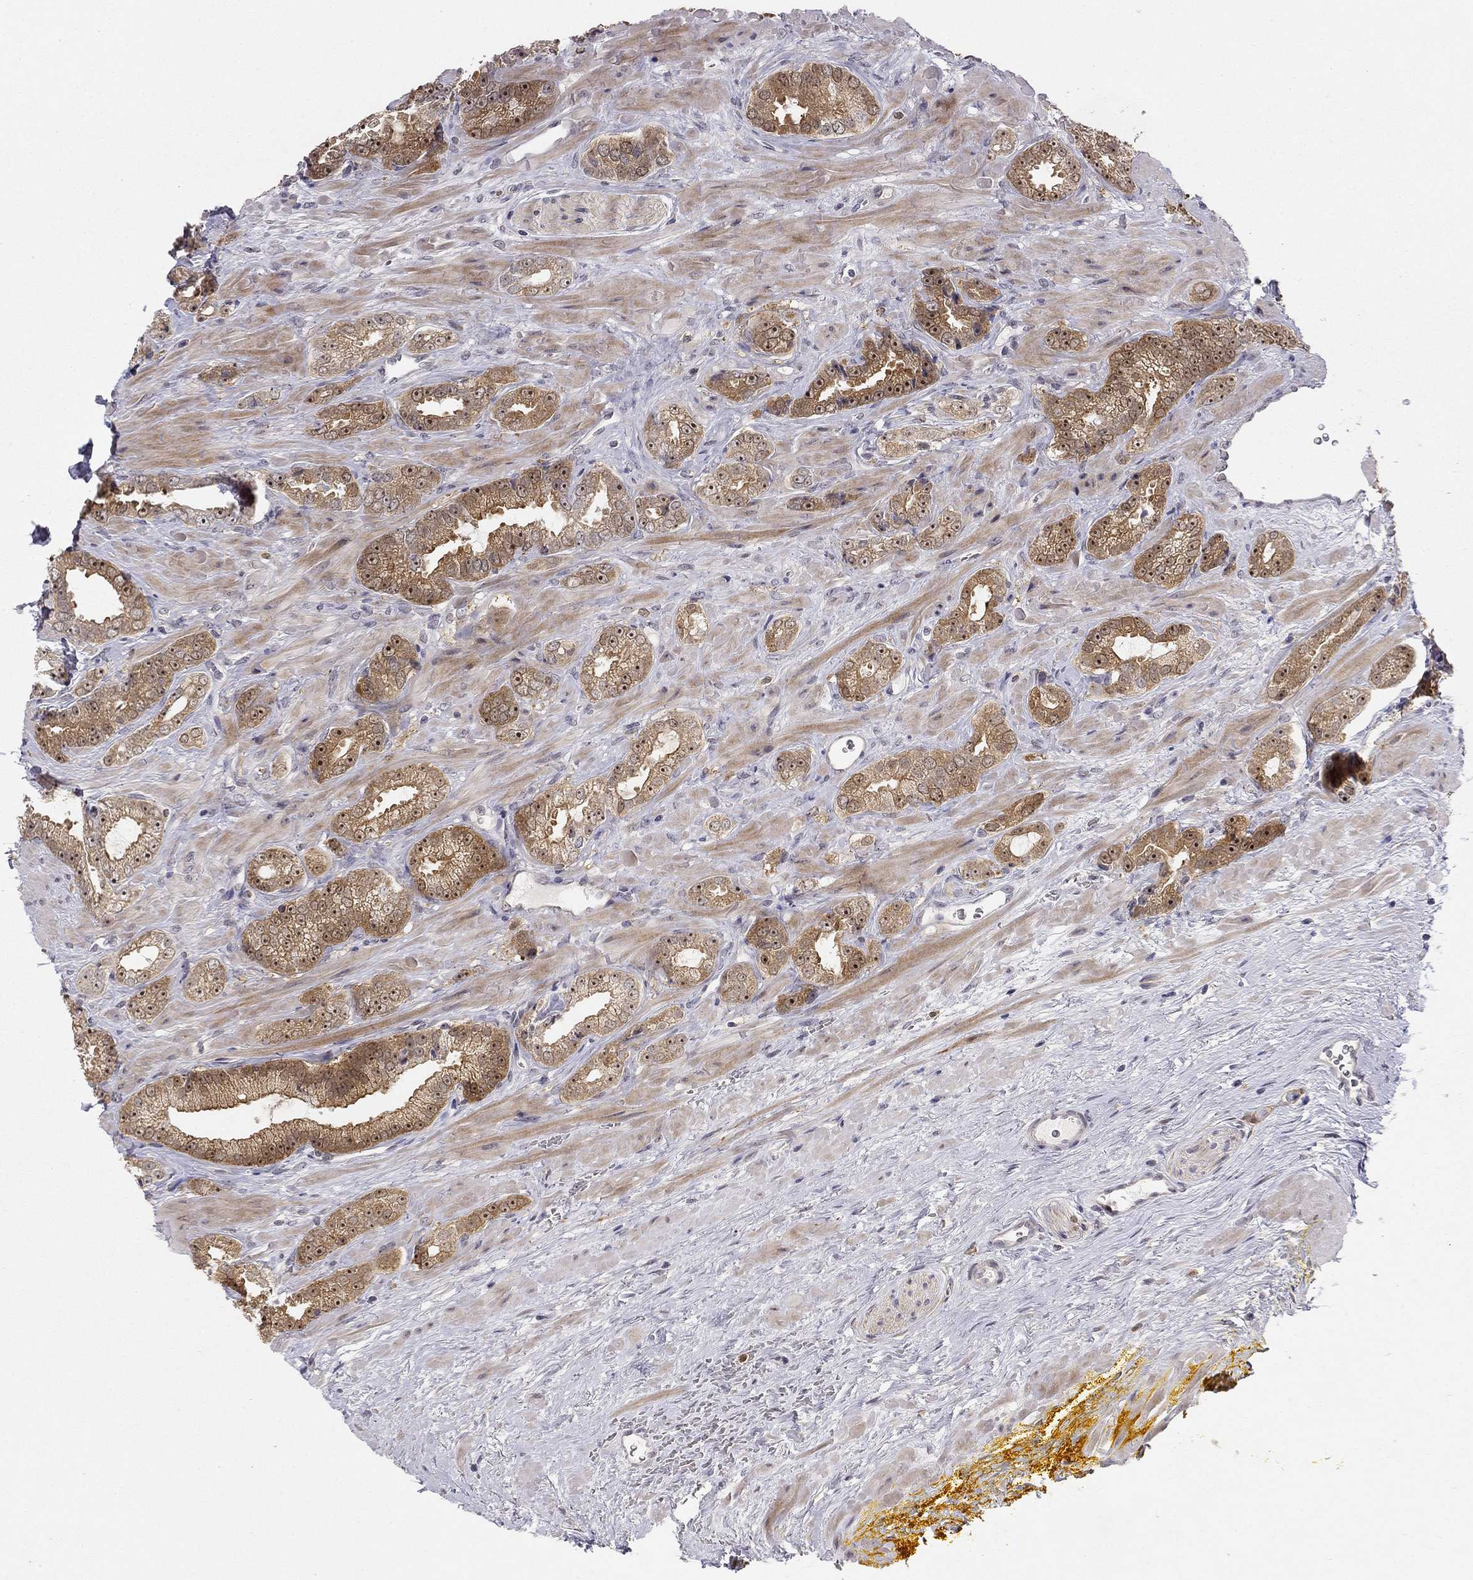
{"staining": {"intensity": "moderate", "quantity": "25%-75%", "location": "cytoplasmic/membranous,nuclear"}, "tissue": "prostate cancer", "cell_type": "Tumor cells", "image_type": "cancer", "snomed": [{"axis": "morphology", "description": "Adenocarcinoma, NOS"}, {"axis": "topography", "description": "Prostate"}], "caption": "Protein analysis of prostate adenocarcinoma tissue displays moderate cytoplasmic/membranous and nuclear positivity in approximately 25%-75% of tumor cells. The protein of interest is shown in brown color, while the nuclei are stained blue.", "gene": "STXBP6", "patient": {"sex": "male", "age": 67}}